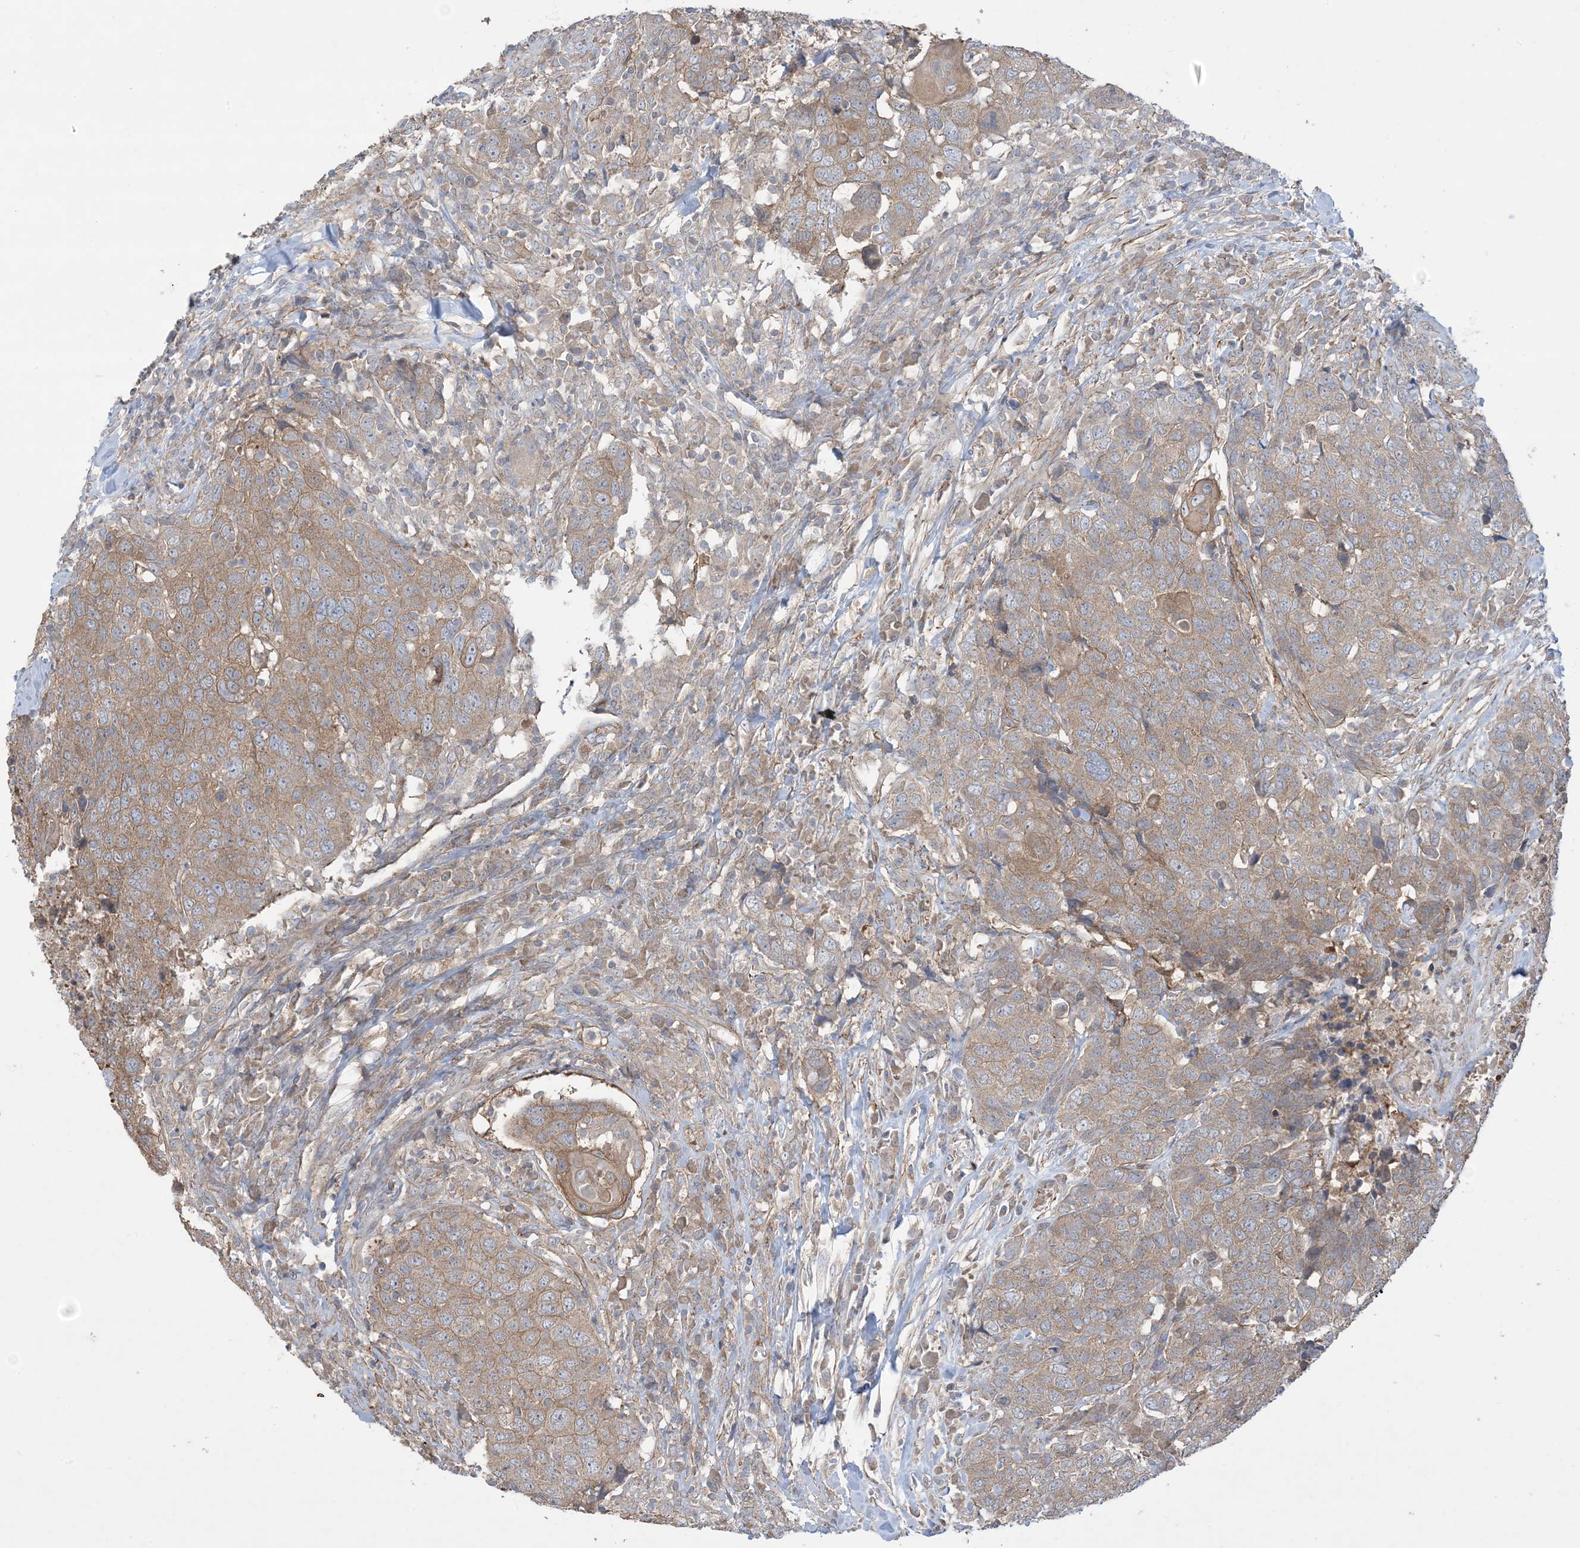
{"staining": {"intensity": "moderate", "quantity": ">75%", "location": "cytoplasmic/membranous"}, "tissue": "head and neck cancer", "cell_type": "Tumor cells", "image_type": "cancer", "snomed": [{"axis": "morphology", "description": "Squamous cell carcinoma, NOS"}, {"axis": "topography", "description": "Head-Neck"}], "caption": "Immunohistochemical staining of human head and neck cancer (squamous cell carcinoma) reveals medium levels of moderate cytoplasmic/membranous protein expression in approximately >75% of tumor cells.", "gene": "CCNY", "patient": {"sex": "male", "age": 66}}